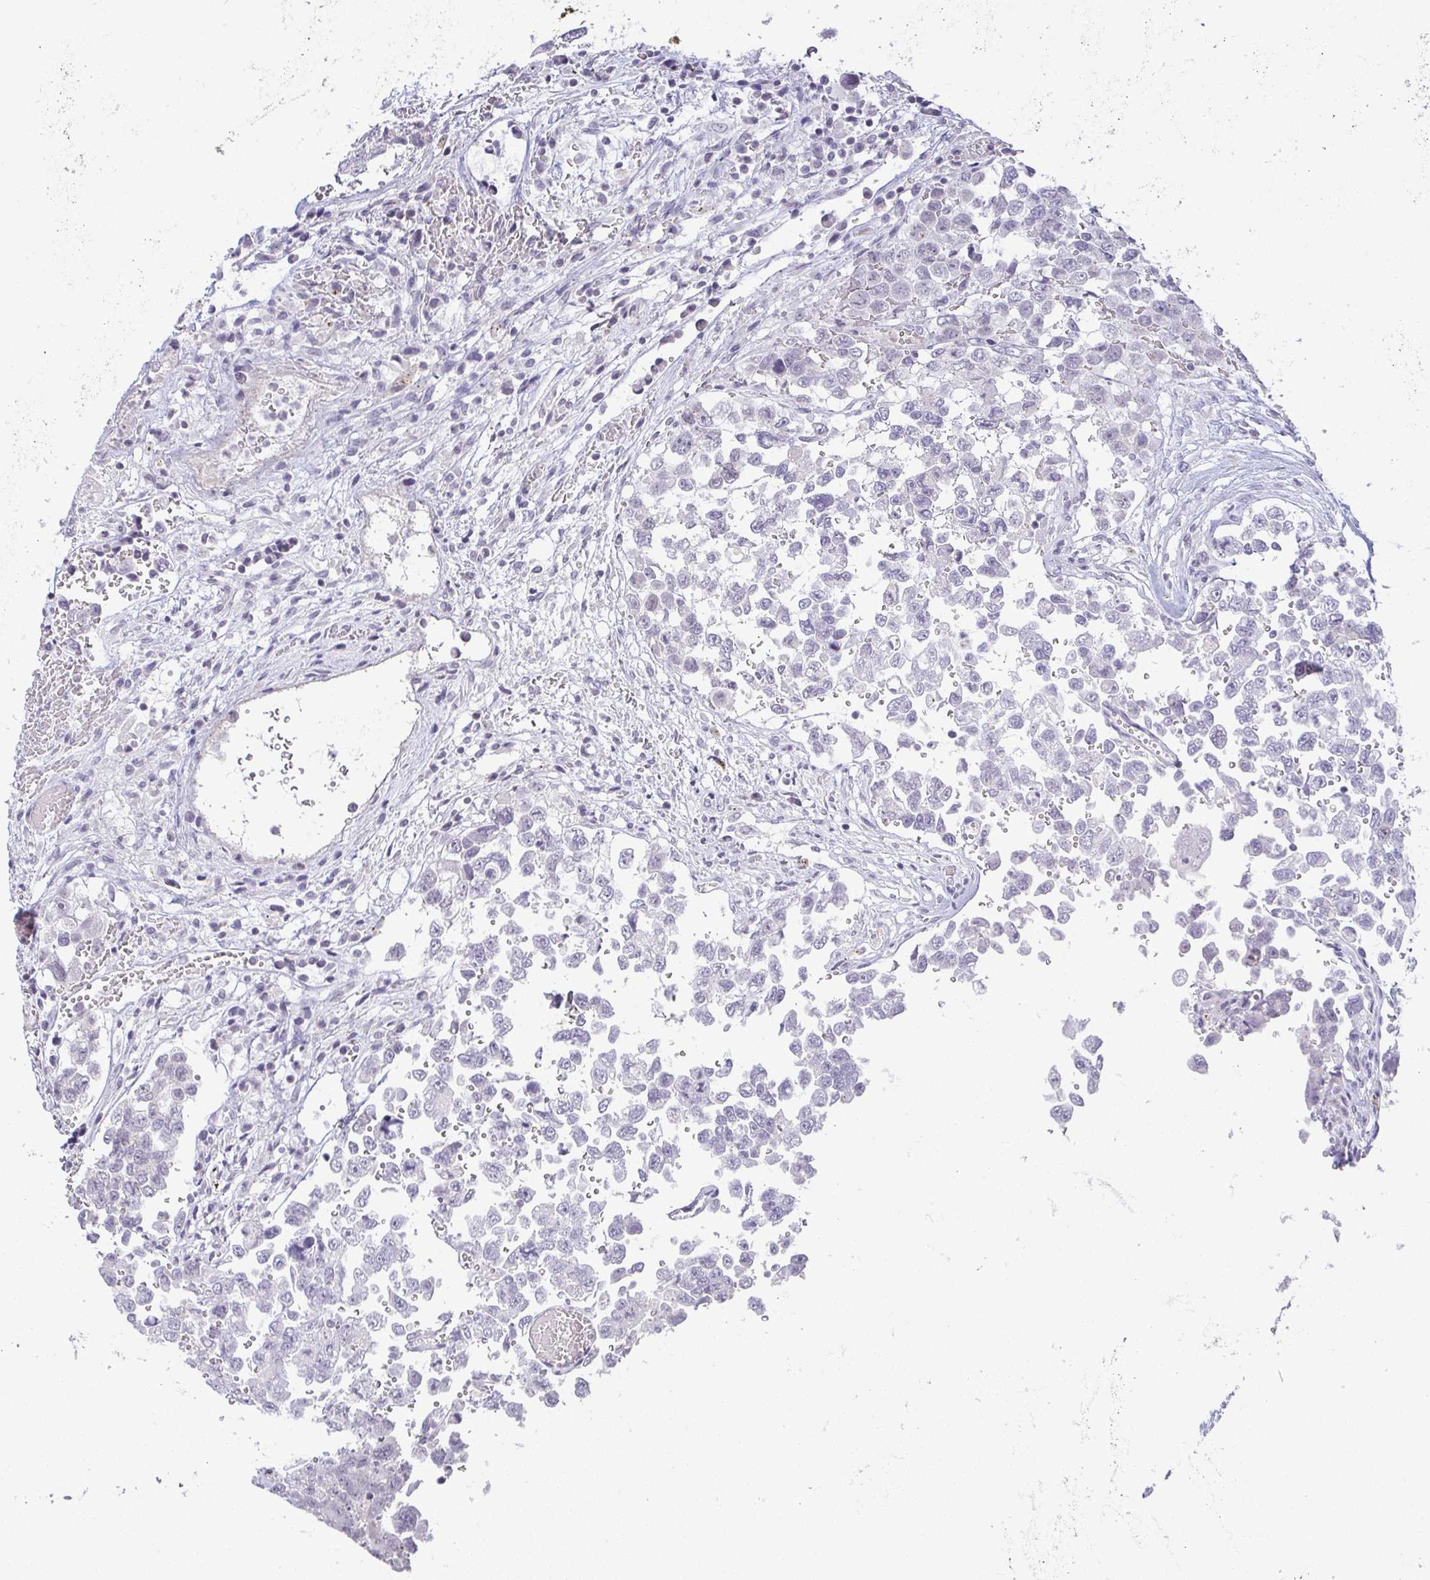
{"staining": {"intensity": "negative", "quantity": "none", "location": "none"}, "tissue": "testis cancer", "cell_type": "Tumor cells", "image_type": "cancer", "snomed": [{"axis": "morphology", "description": "Carcinoma, Embryonal, NOS"}, {"axis": "topography", "description": "Testis"}], "caption": "There is no significant positivity in tumor cells of testis cancer. Nuclei are stained in blue.", "gene": "CACNA1S", "patient": {"sex": "male", "age": 18}}